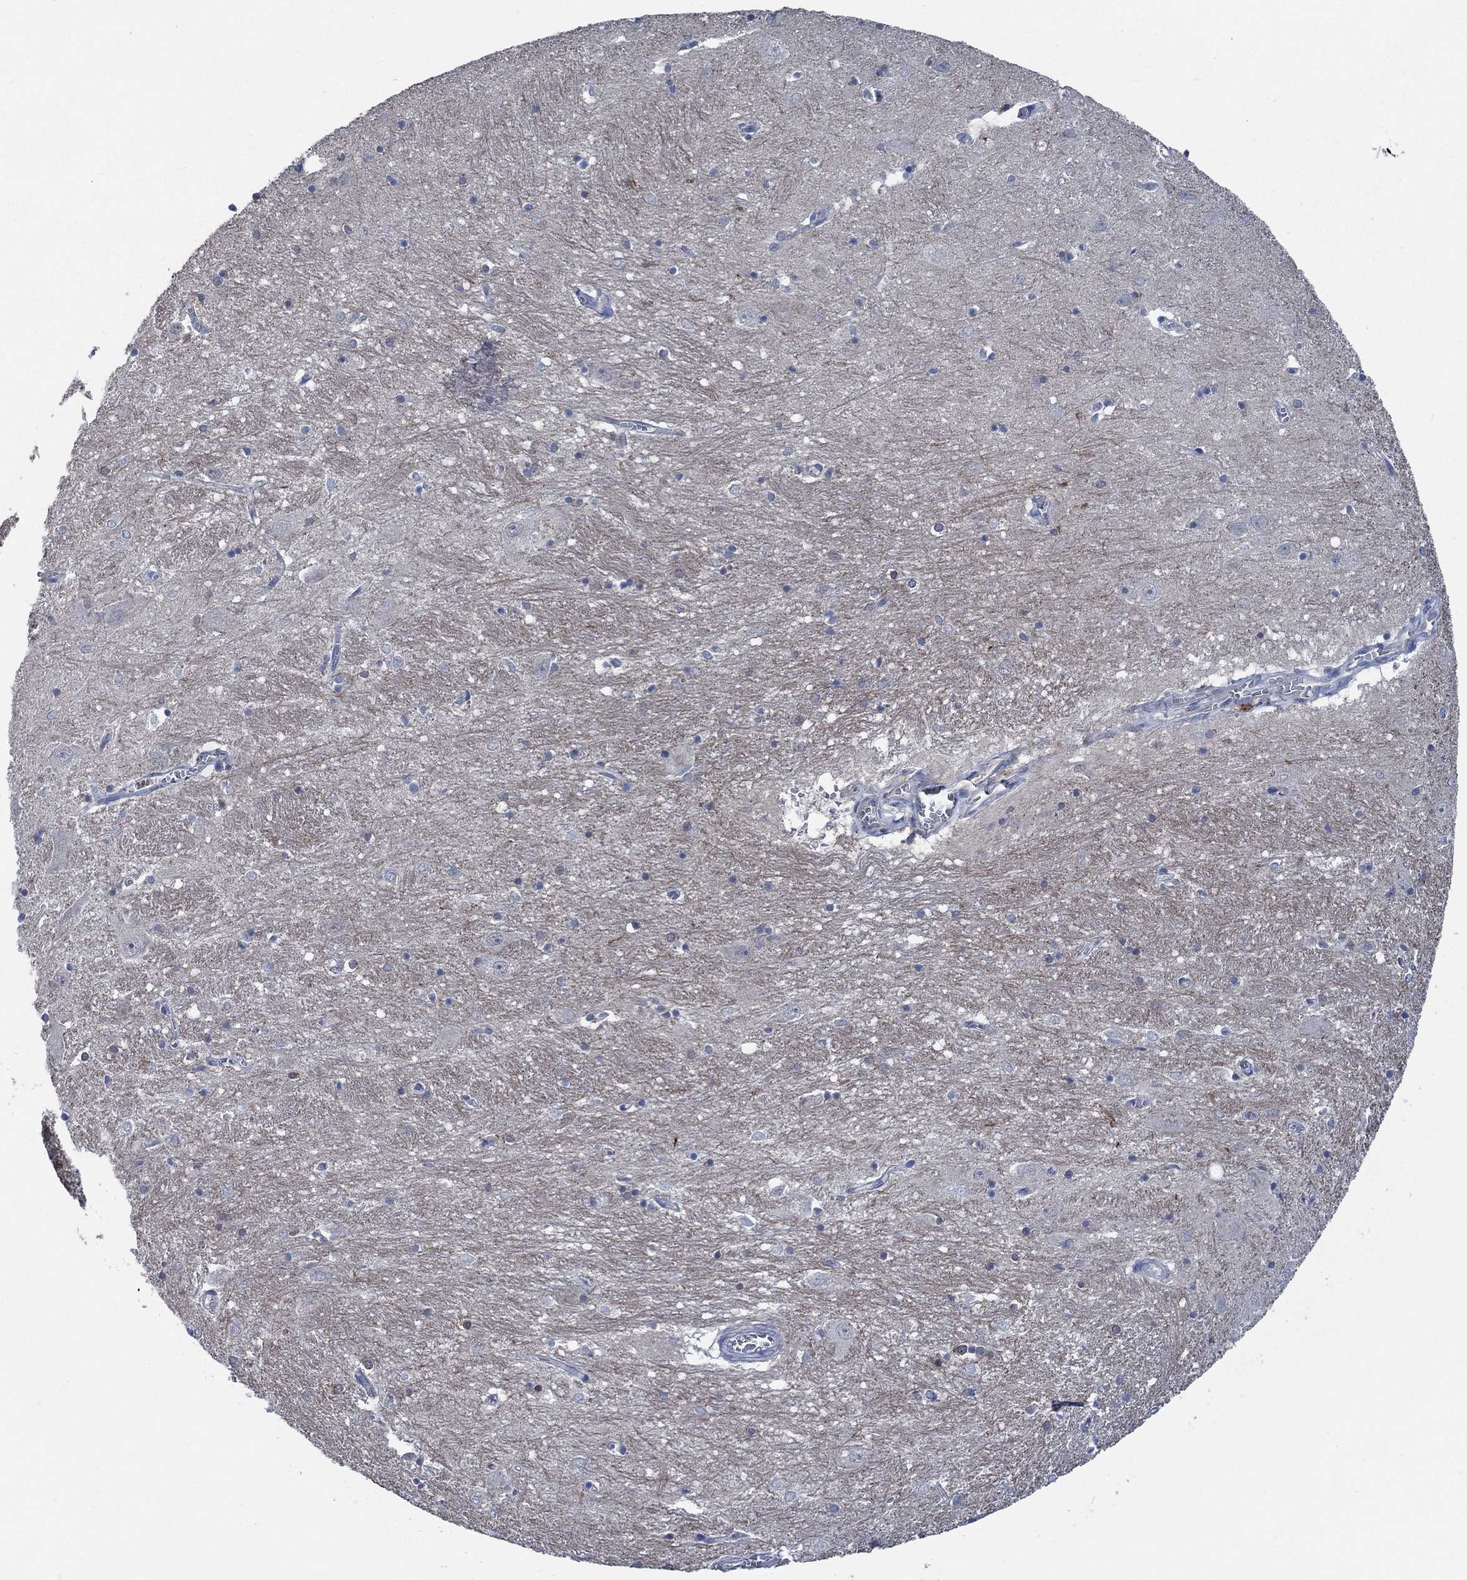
{"staining": {"intensity": "negative", "quantity": "none", "location": "none"}, "tissue": "caudate", "cell_type": "Glial cells", "image_type": "normal", "snomed": [{"axis": "morphology", "description": "Normal tissue, NOS"}, {"axis": "topography", "description": "Lateral ventricle wall"}], "caption": "Micrograph shows no protein staining in glial cells of normal caudate. (DAB (3,3'-diaminobenzidine) immunohistochemistry, high magnification).", "gene": "OBSCN", "patient": {"sex": "male", "age": 54}}